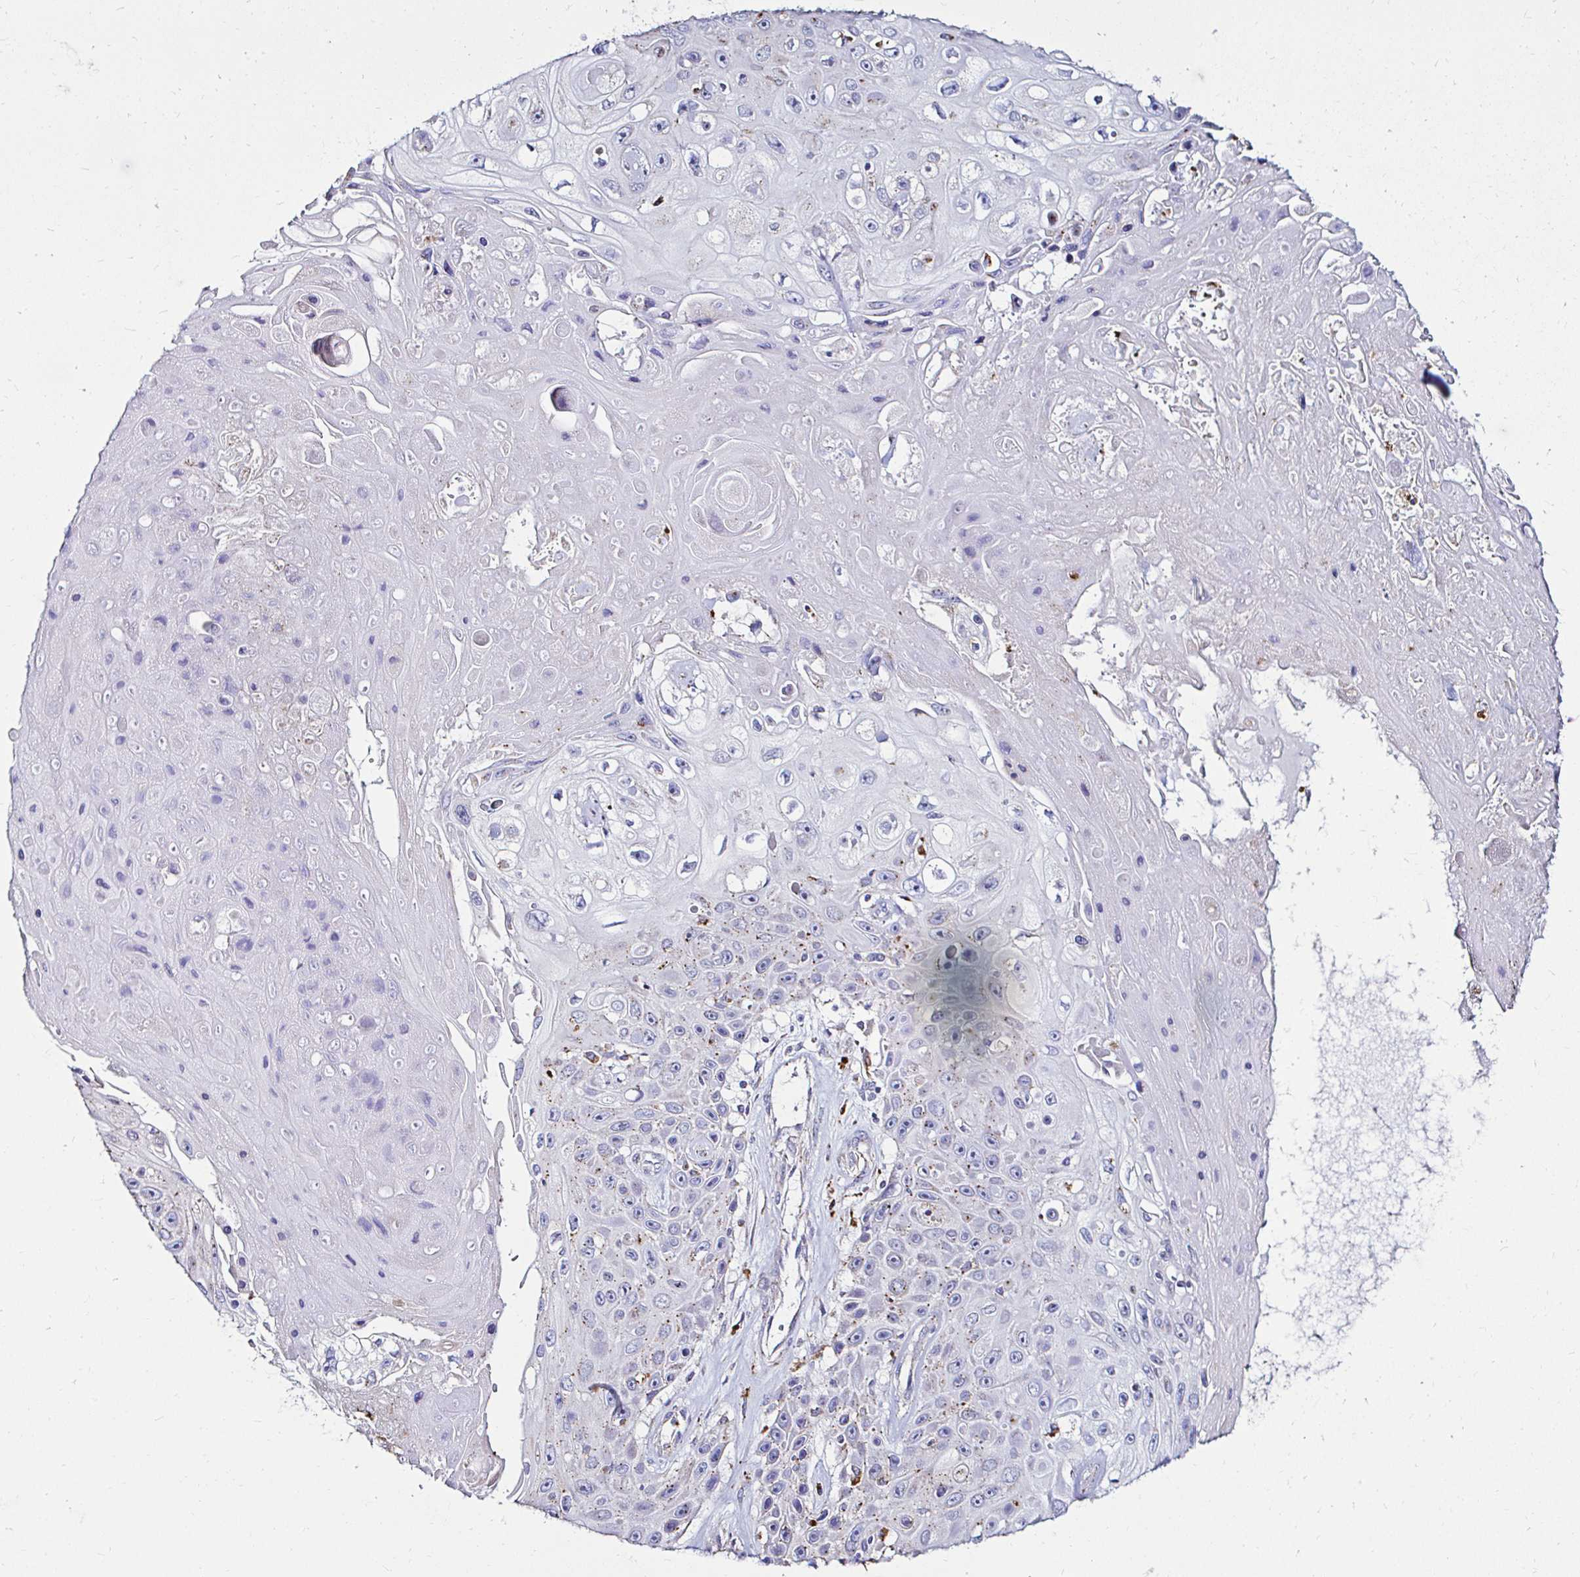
{"staining": {"intensity": "weak", "quantity": "25%-75%", "location": "cytoplasmic/membranous"}, "tissue": "skin cancer", "cell_type": "Tumor cells", "image_type": "cancer", "snomed": [{"axis": "morphology", "description": "Squamous cell carcinoma, NOS"}, {"axis": "topography", "description": "Skin"}], "caption": "Immunohistochemistry photomicrograph of squamous cell carcinoma (skin) stained for a protein (brown), which exhibits low levels of weak cytoplasmic/membranous staining in about 25%-75% of tumor cells.", "gene": "GALNS", "patient": {"sex": "male", "age": 82}}